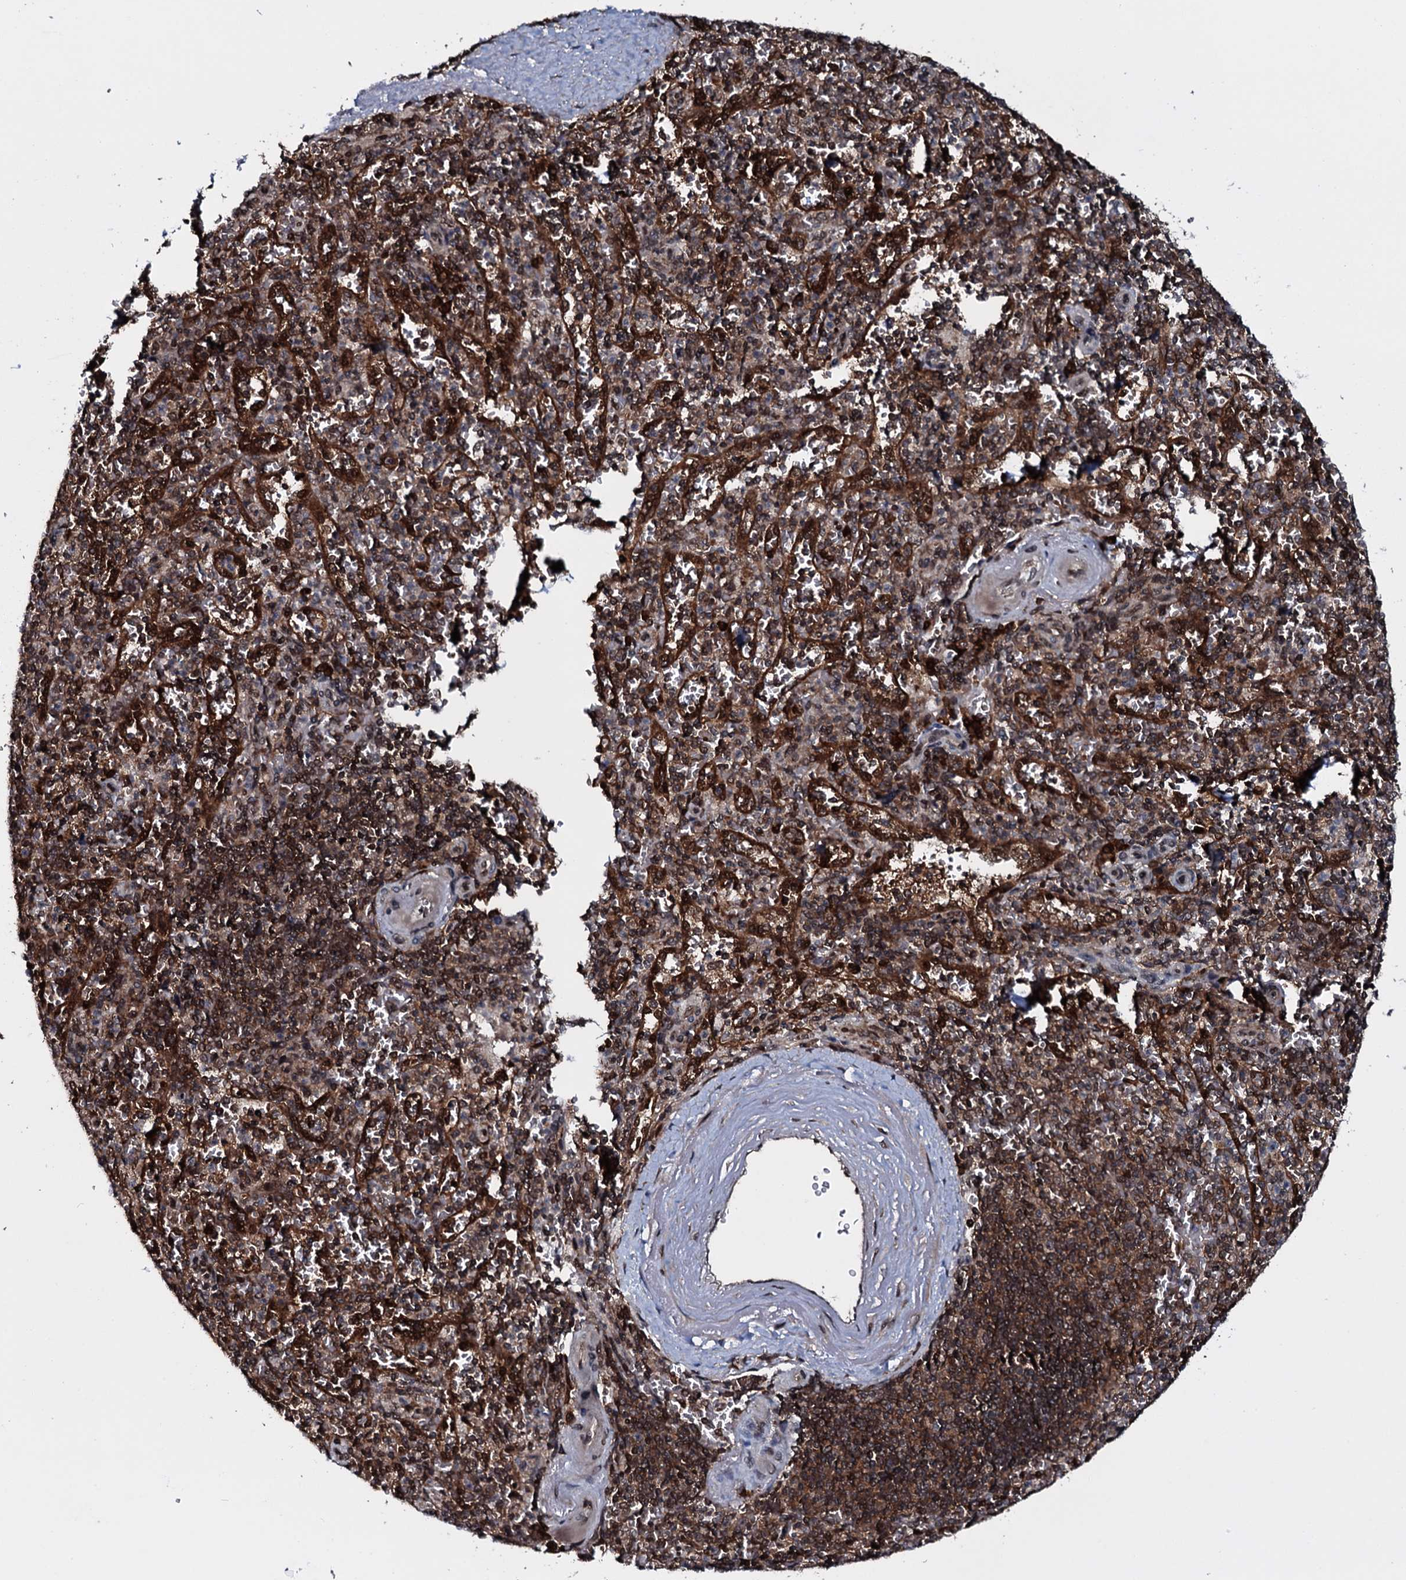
{"staining": {"intensity": "weak", "quantity": "25%-75%", "location": "cytoplasmic/membranous"}, "tissue": "spleen", "cell_type": "Cells in red pulp", "image_type": "normal", "snomed": [{"axis": "morphology", "description": "Normal tissue, NOS"}, {"axis": "topography", "description": "Spleen"}], "caption": "Spleen stained for a protein reveals weak cytoplasmic/membranous positivity in cells in red pulp. The staining was performed using DAB (3,3'-diaminobenzidine), with brown indicating positive protein expression. Nuclei are stained blue with hematoxylin.", "gene": "HDDC3", "patient": {"sex": "male", "age": 82}}